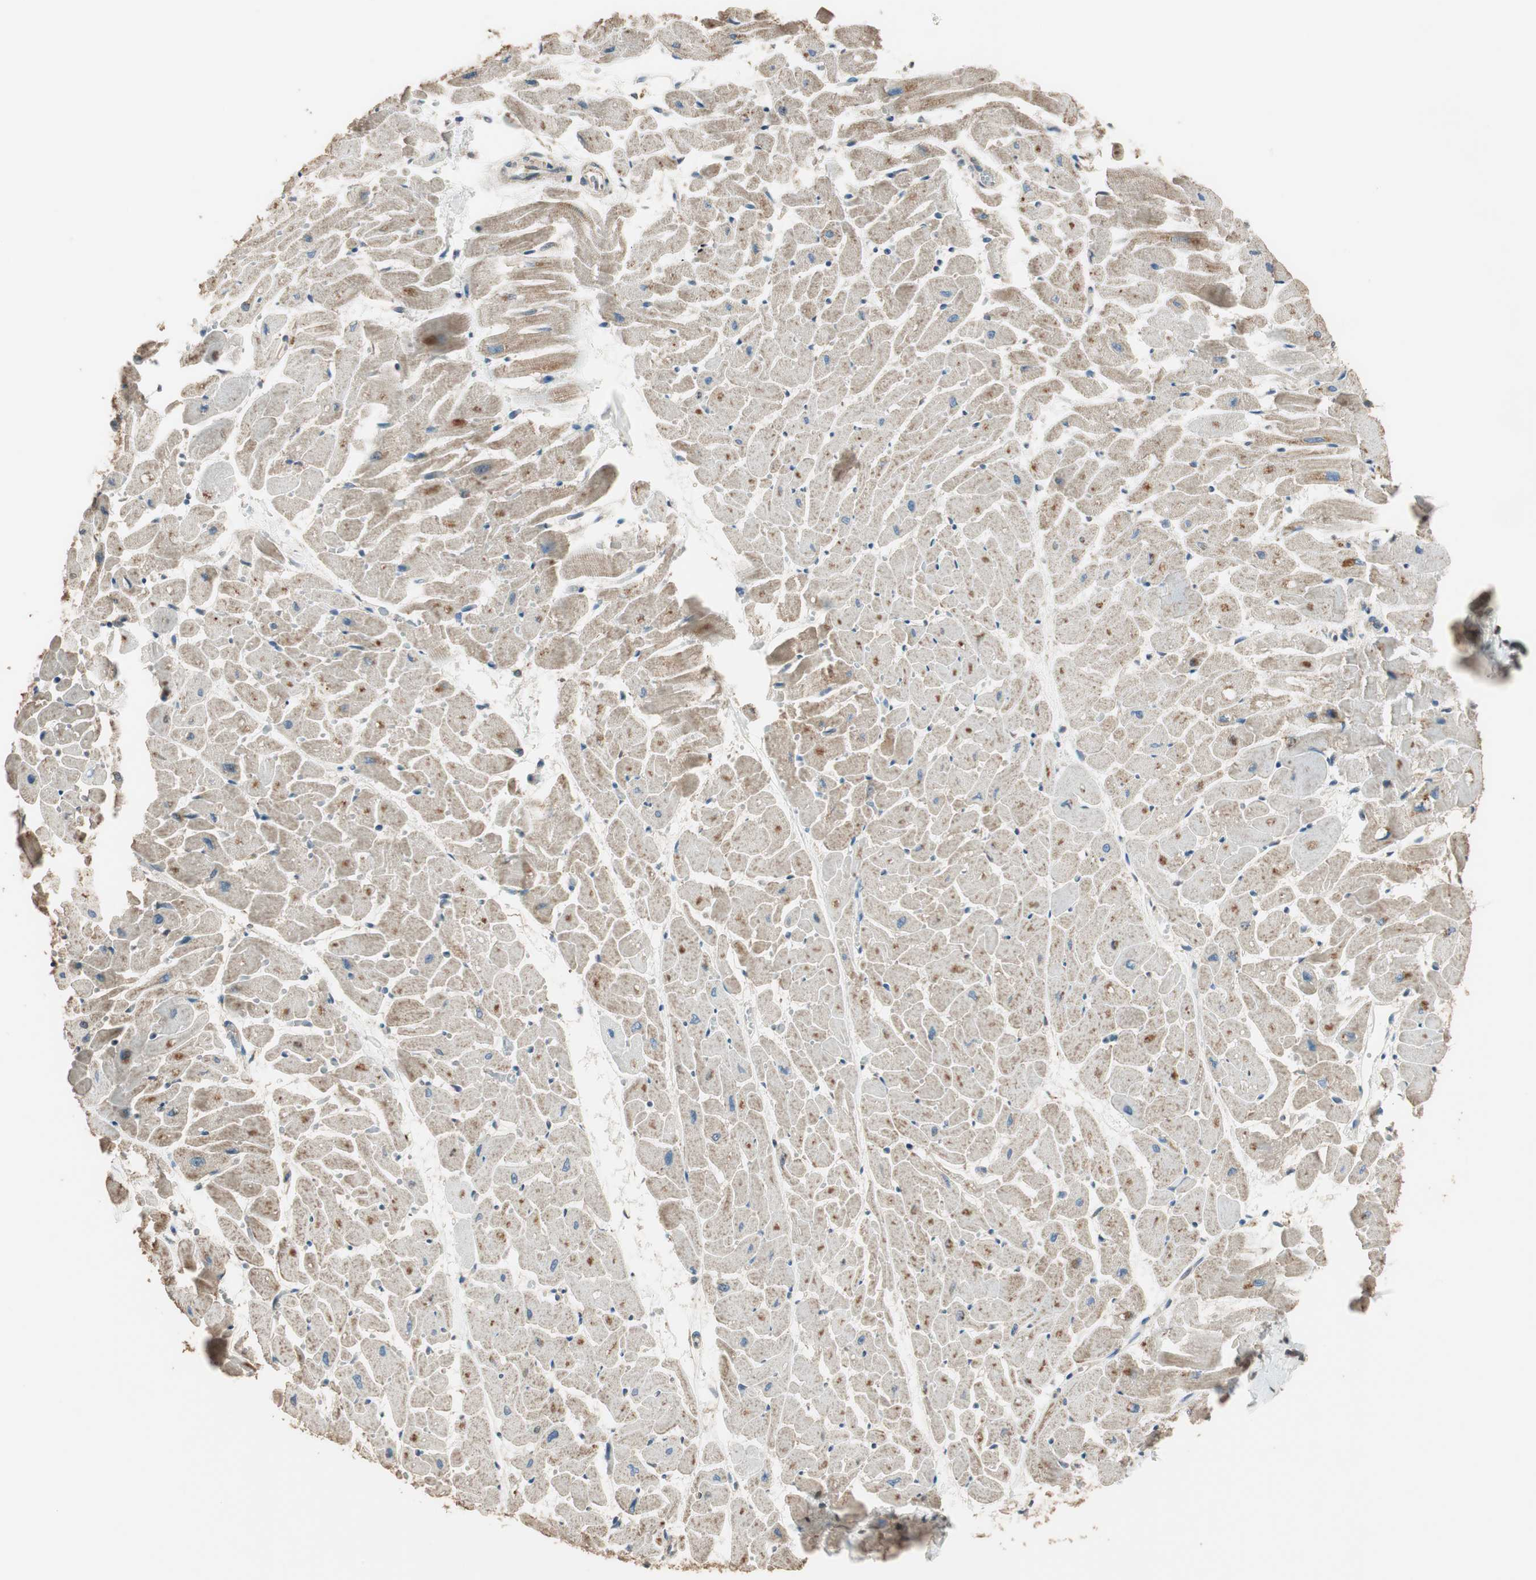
{"staining": {"intensity": "moderate", "quantity": ">75%", "location": "cytoplasmic/membranous"}, "tissue": "heart muscle", "cell_type": "Cardiomyocytes", "image_type": "normal", "snomed": [{"axis": "morphology", "description": "Normal tissue, NOS"}, {"axis": "topography", "description": "Heart"}], "caption": "Immunohistochemistry micrograph of normal heart muscle stained for a protein (brown), which displays medium levels of moderate cytoplasmic/membranous expression in approximately >75% of cardiomyocytes.", "gene": "TRIM21", "patient": {"sex": "female", "age": 19}}